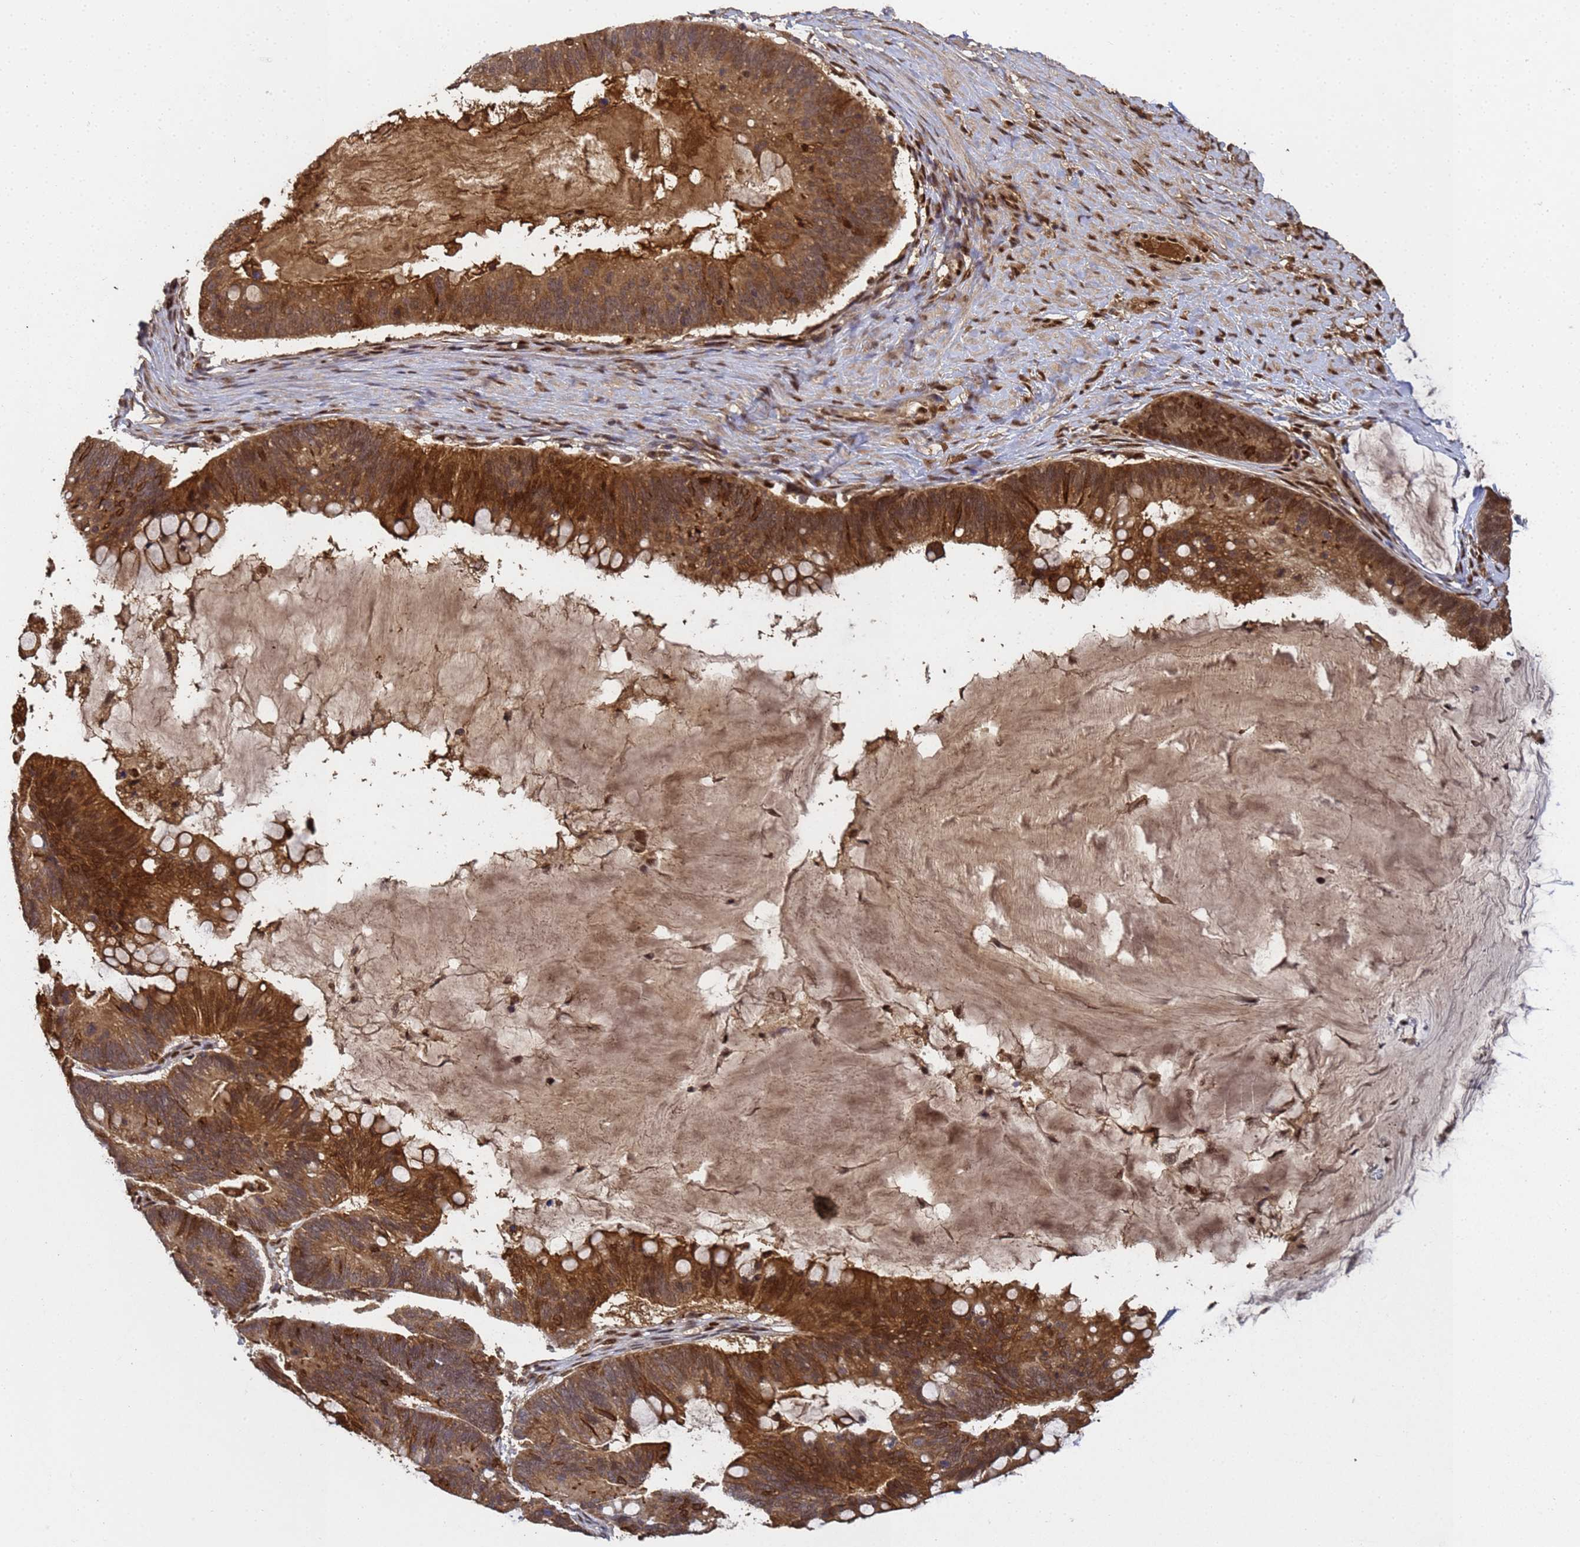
{"staining": {"intensity": "strong", "quantity": ">75%", "location": "cytoplasmic/membranous"}, "tissue": "ovarian cancer", "cell_type": "Tumor cells", "image_type": "cancer", "snomed": [{"axis": "morphology", "description": "Cystadenocarcinoma, mucinous, NOS"}, {"axis": "topography", "description": "Ovary"}], "caption": "Human mucinous cystadenocarcinoma (ovarian) stained with a protein marker demonstrates strong staining in tumor cells.", "gene": "SECISBP2", "patient": {"sex": "female", "age": 61}}